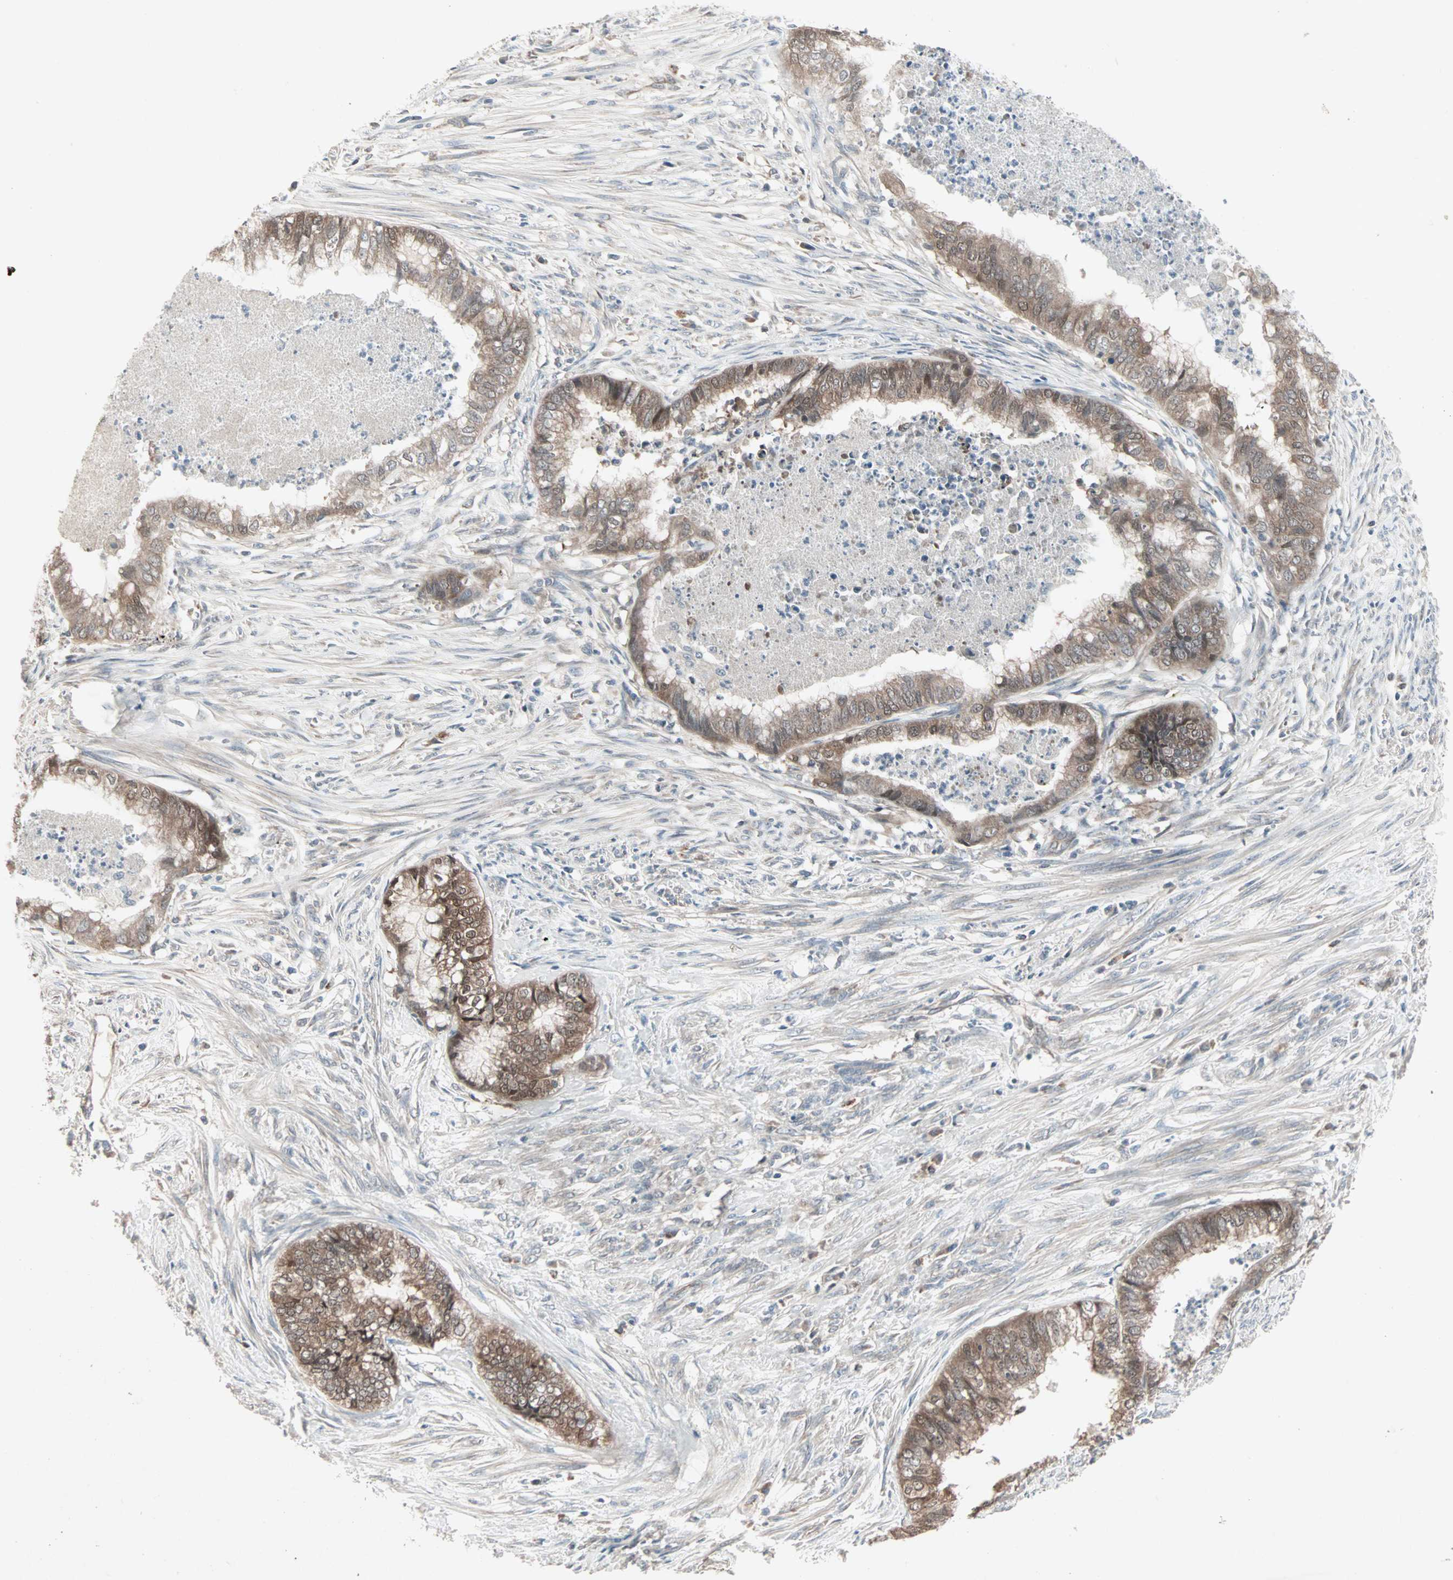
{"staining": {"intensity": "moderate", "quantity": ">75%", "location": "cytoplasmic/membranous"}, "tissue": "endometrial cancer", "cell_type": "Tumor cells", "image_type": "cancer", "snomed": [{"axis": "morphology", "description": "Necrosis, NOS"}, {"axis": "morphology", "description": "Adenocarcinoma, NOS"}, {"axis": "topography", "description": "Endometrium"}], "caption": "Human endometrial adenocarcinoma stained with a protein marker displays moderate staining in tumor cells.", "gene": "JMJD7-PLA2G4B", "patient": {"sex": "female", "age": 79}}